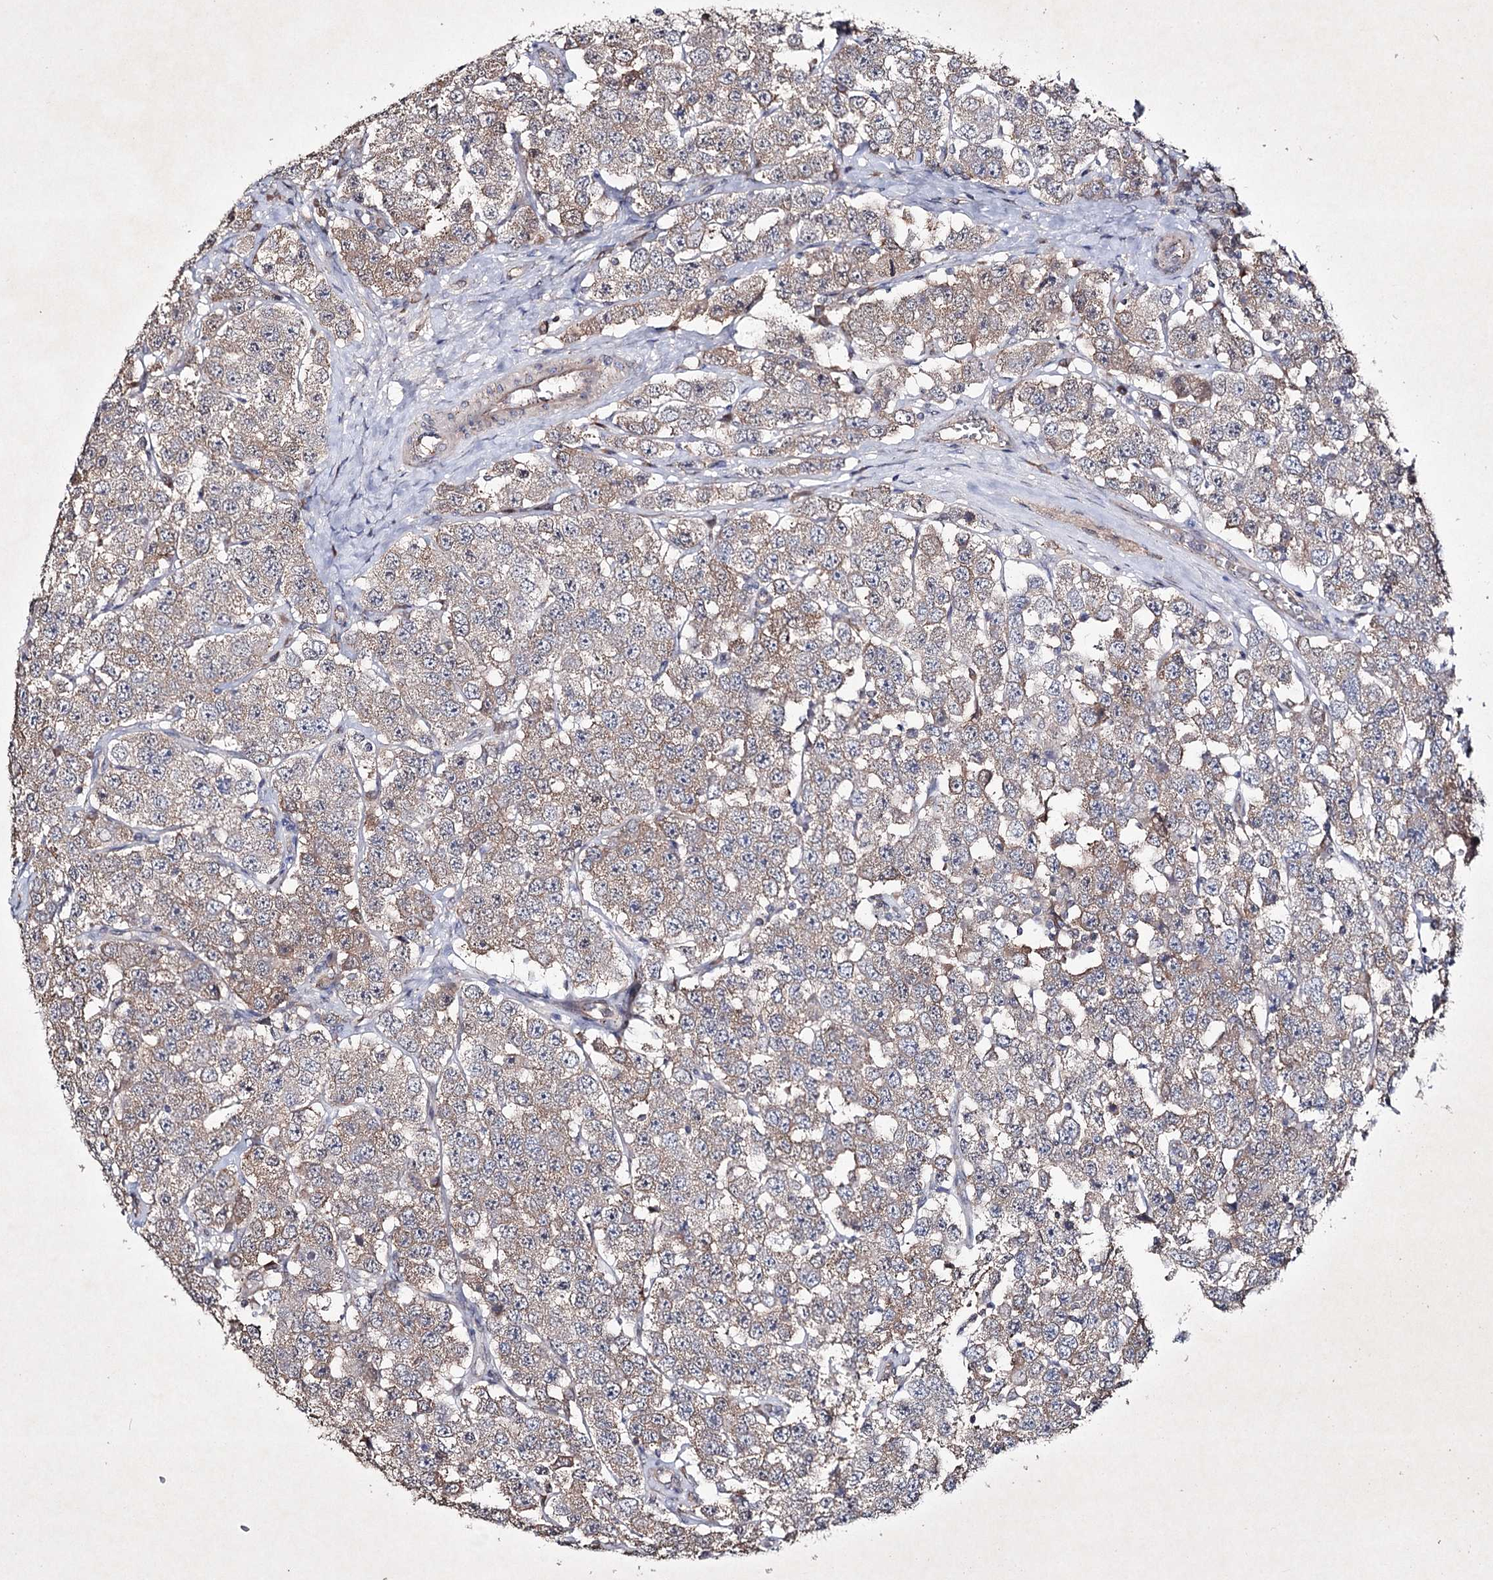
{"staining": {"intensity": "weak", "quantity": ">75%", "location": "cytoplasmic/membranous"}, "tissue": "testis cancer", "cell_type": "Tumor cells", "image_type": "cancer", "snomed": [{"axis": "morphology", "description": "Seminoma, NOS"}, {"axis": "topography", "description": "Testis"}], "caption": "This image demonstrates IHC staining of testis cancer (seminoma), with low weak cytoplasmic/membranous staining in about >75% of tumor cells.", "gene": "SEMA4G", "patient": {"sex": "male", "age": 28}}